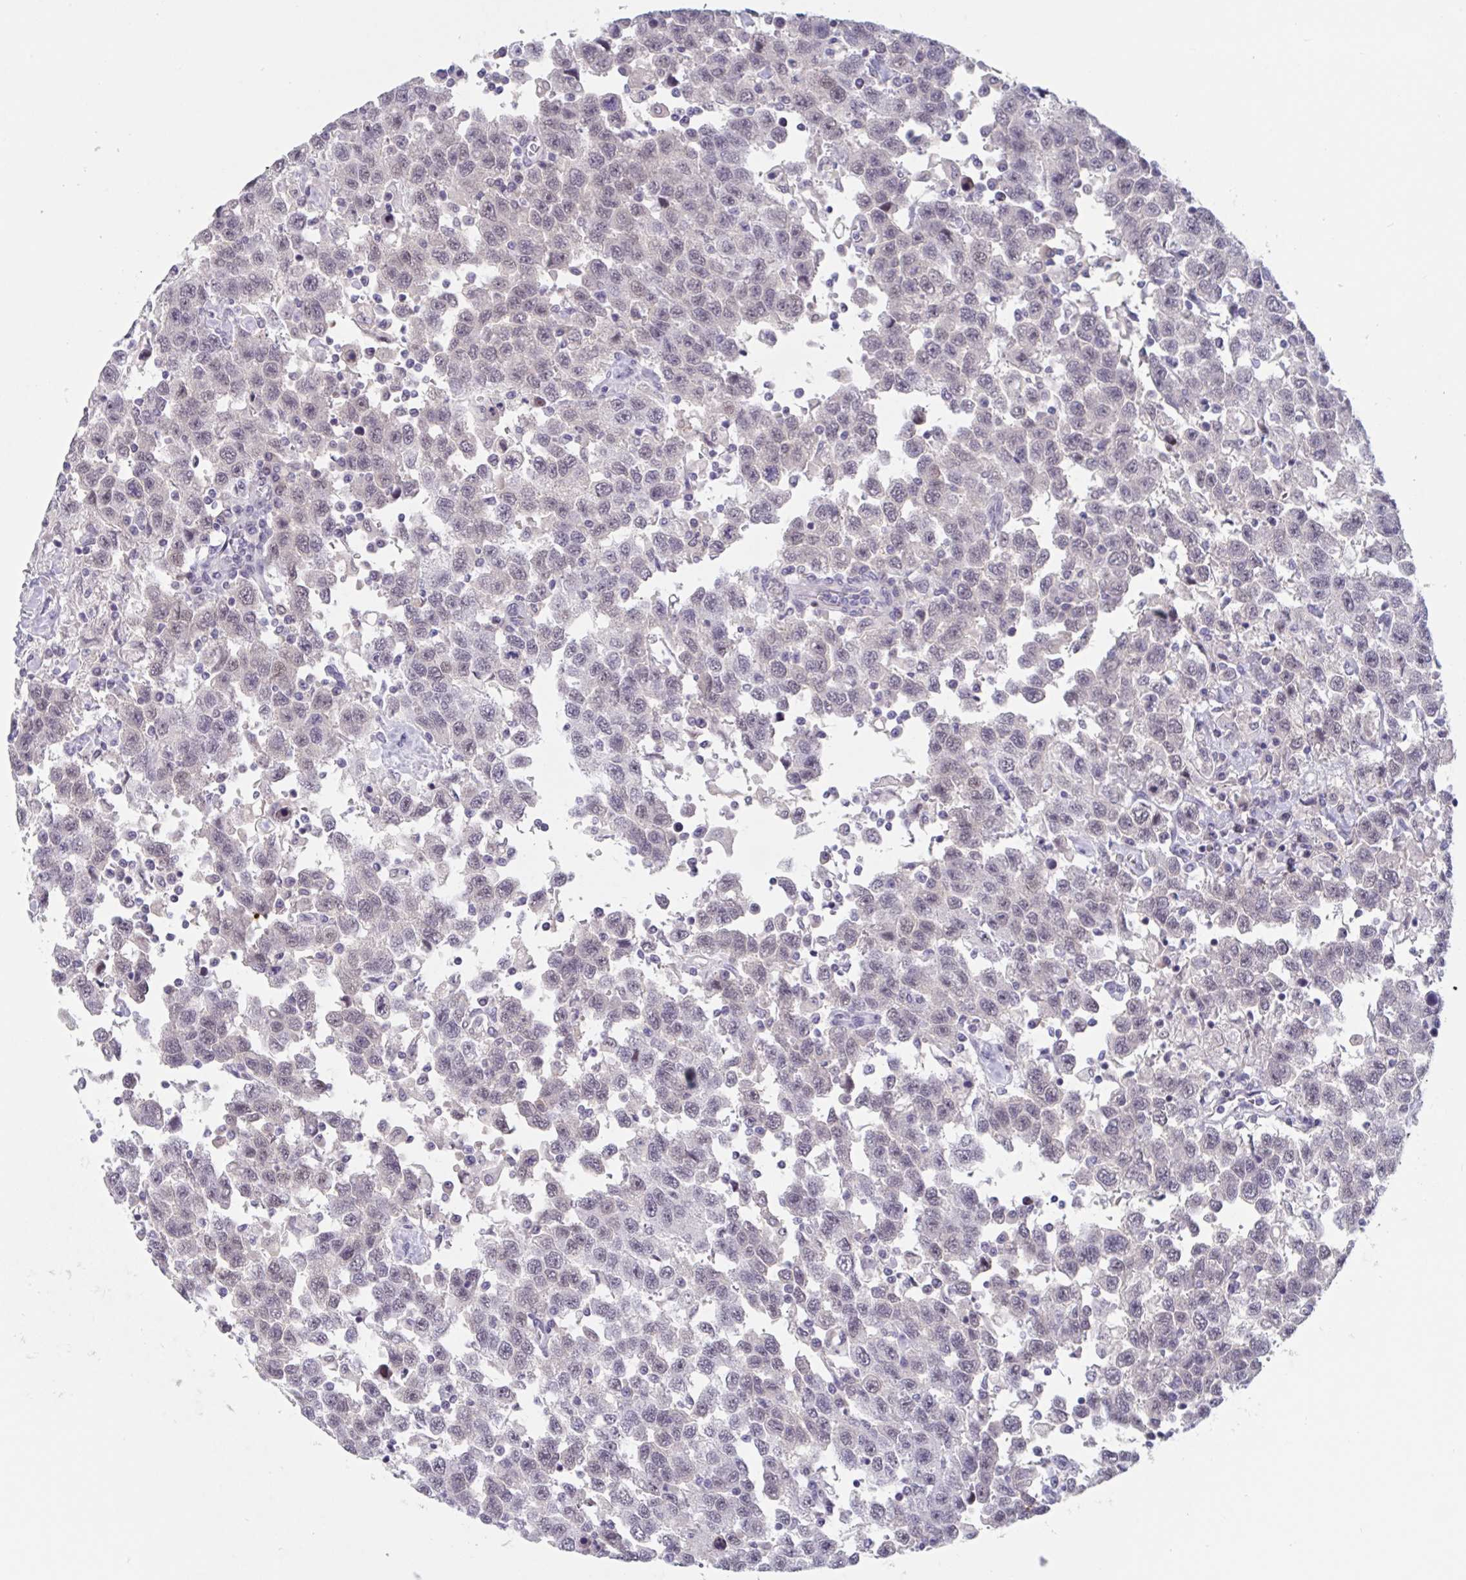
{"staining": {"intensity": "weak", "quantity": "<25%", "location": "nuclear"}, "tissue": "testis cancer", "cell_type": "Tumor cells", "image_type": "cancer", "snomed": [{"axis": "morphology", "description": "Seminoma, NOS"}, {"axis": "topography", "description": "Testis"}], "caption": "Tumor cells show no significant expression in testis seminoma.", "gene": "KDM4D", "patient": {"sex": "male", "age": 41}}